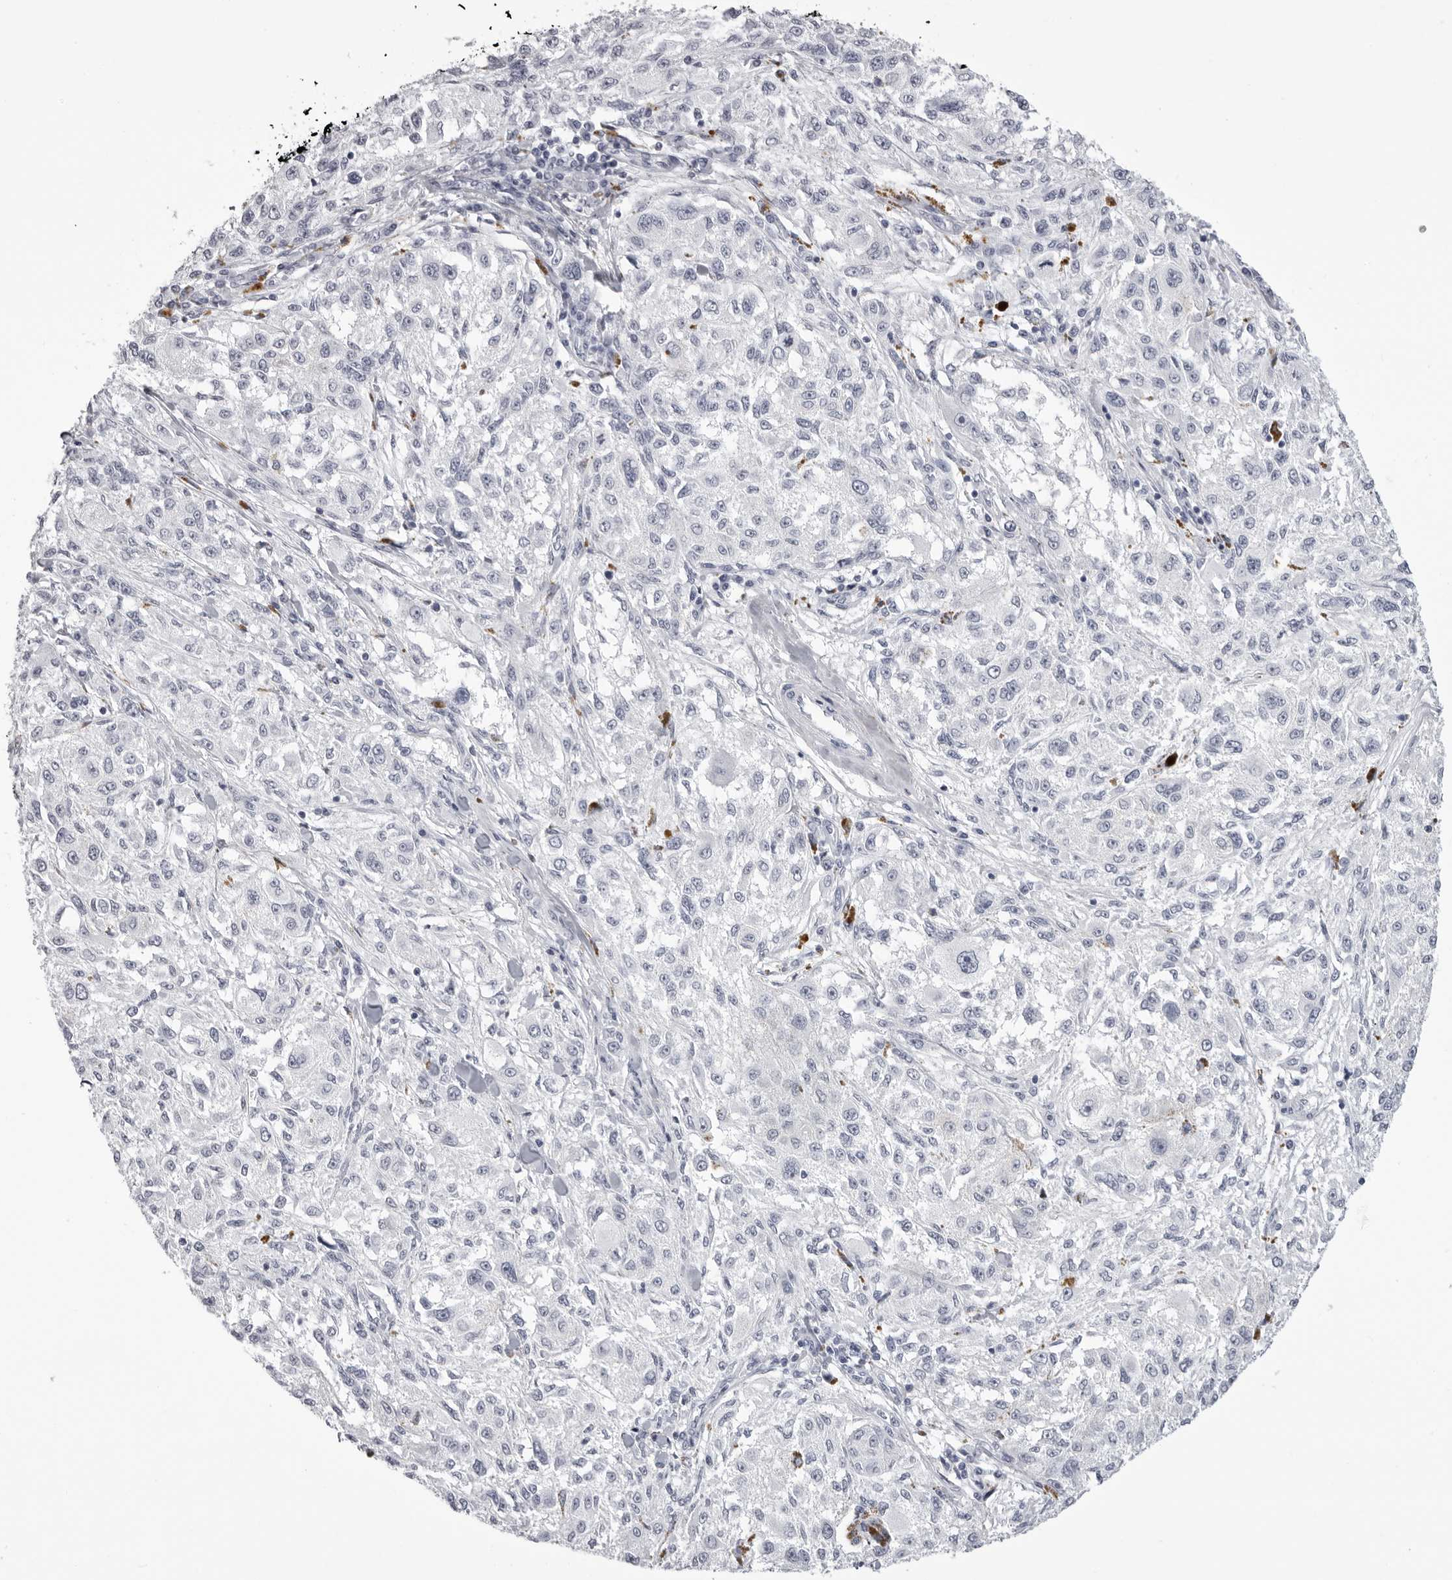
{"staining": {"intensity": "negative", "quantity": "none", "location": "none"}, "tissue": "melanoma", "cell_type": "Tumor cells", "image_type": "cancer", "snomed": [{"axis": "morphology", "description": "Necrosis, NOS"}, {"axis": "morphology", "description": "Malignant melanoma, NOS"}, {"axis": "topography", "description": "Skin"}], "caption": "Immunohistochemical staining of melanoma exhibits no significant positivity in tumor cells. (Brightfield microscopy of DAB (3,3'-diaminobenzidine) immunohistochemistry at high magnification).", "gene": "CST1", "patient": {"sex": "female", "age": 87}}